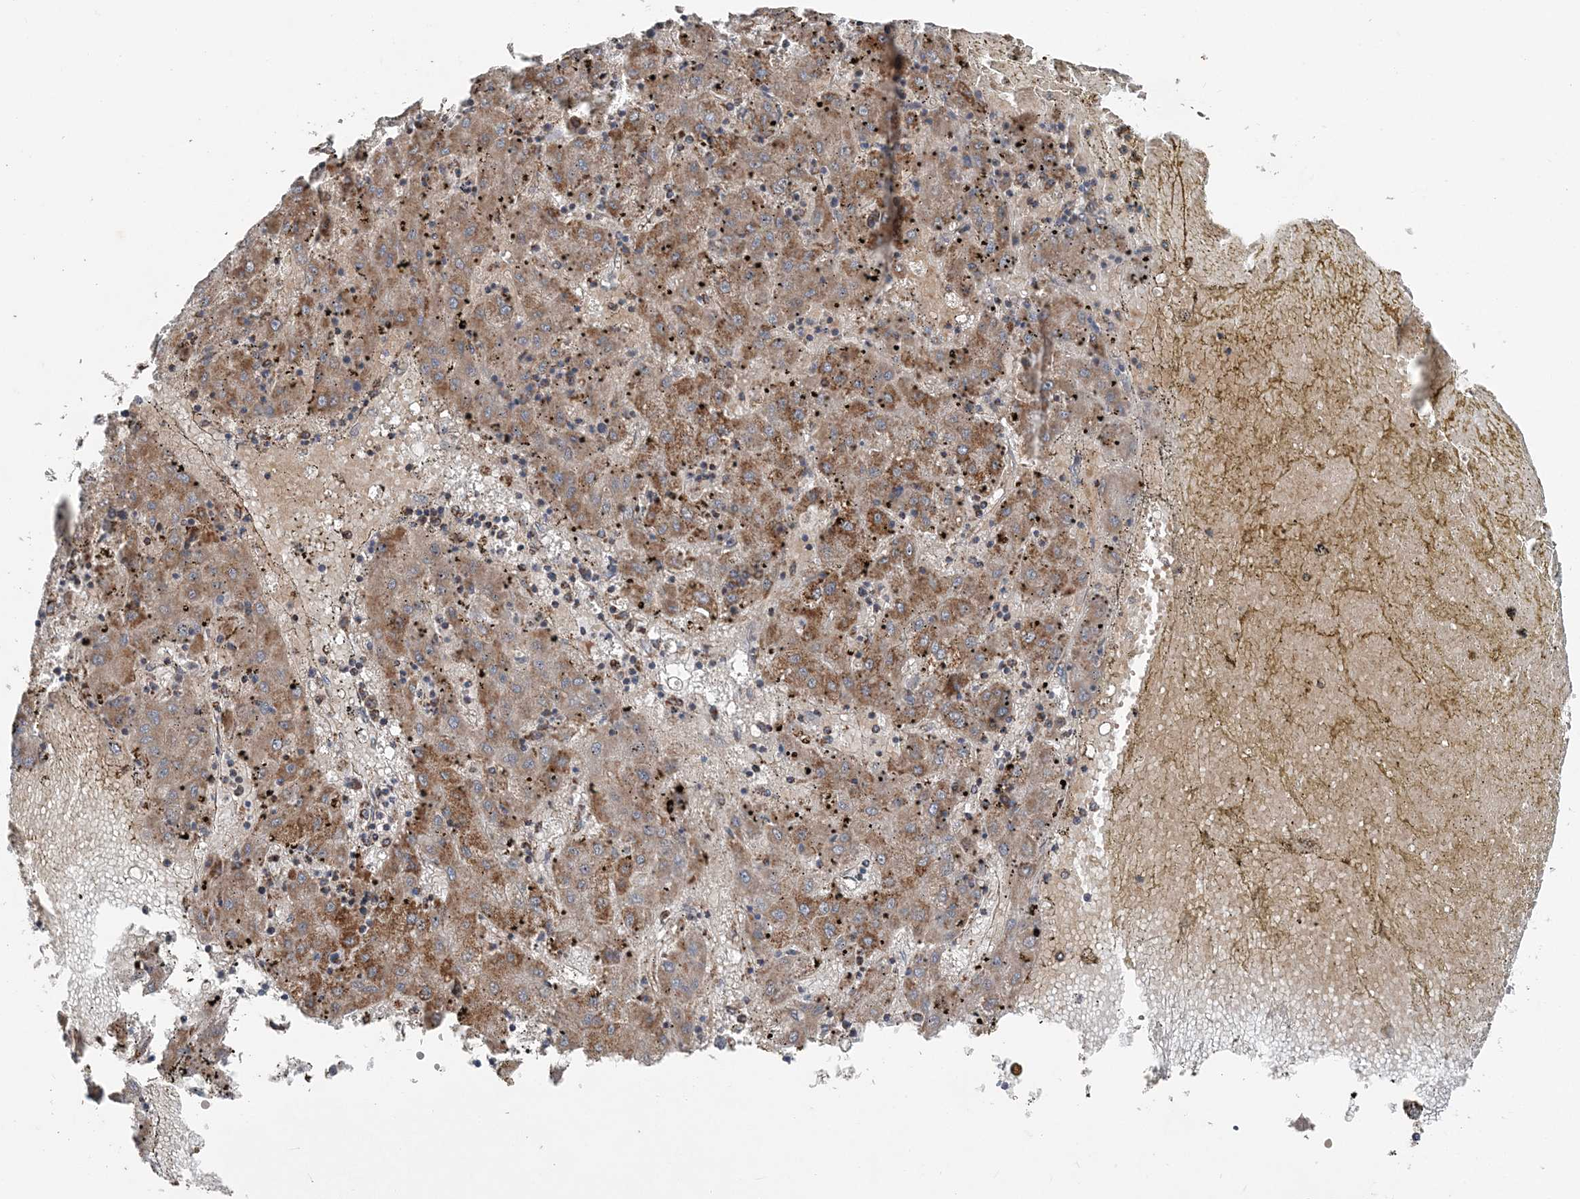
{"staining": {"intensity": "moderate", "quantity": ">75%", "location": "cytoplasmic/membranous"}, "tissue": "liver cancer", "cell_type": "Tumor cells", "image_type": "cancer", "snomed": [{"axis": "morphology", "description": "Carcinoma, Hepatocellular, NOS"}, {"axis": "topography", "description": "Liver"}], "caption": "Liver cancer tissue displays moderate cytoplasmic/membranous expression in about >75% of tumor cells, visualized by immunohistochemistry.", "gene": "SPRY2", "patient": {"sex": "male", "age": 72}}